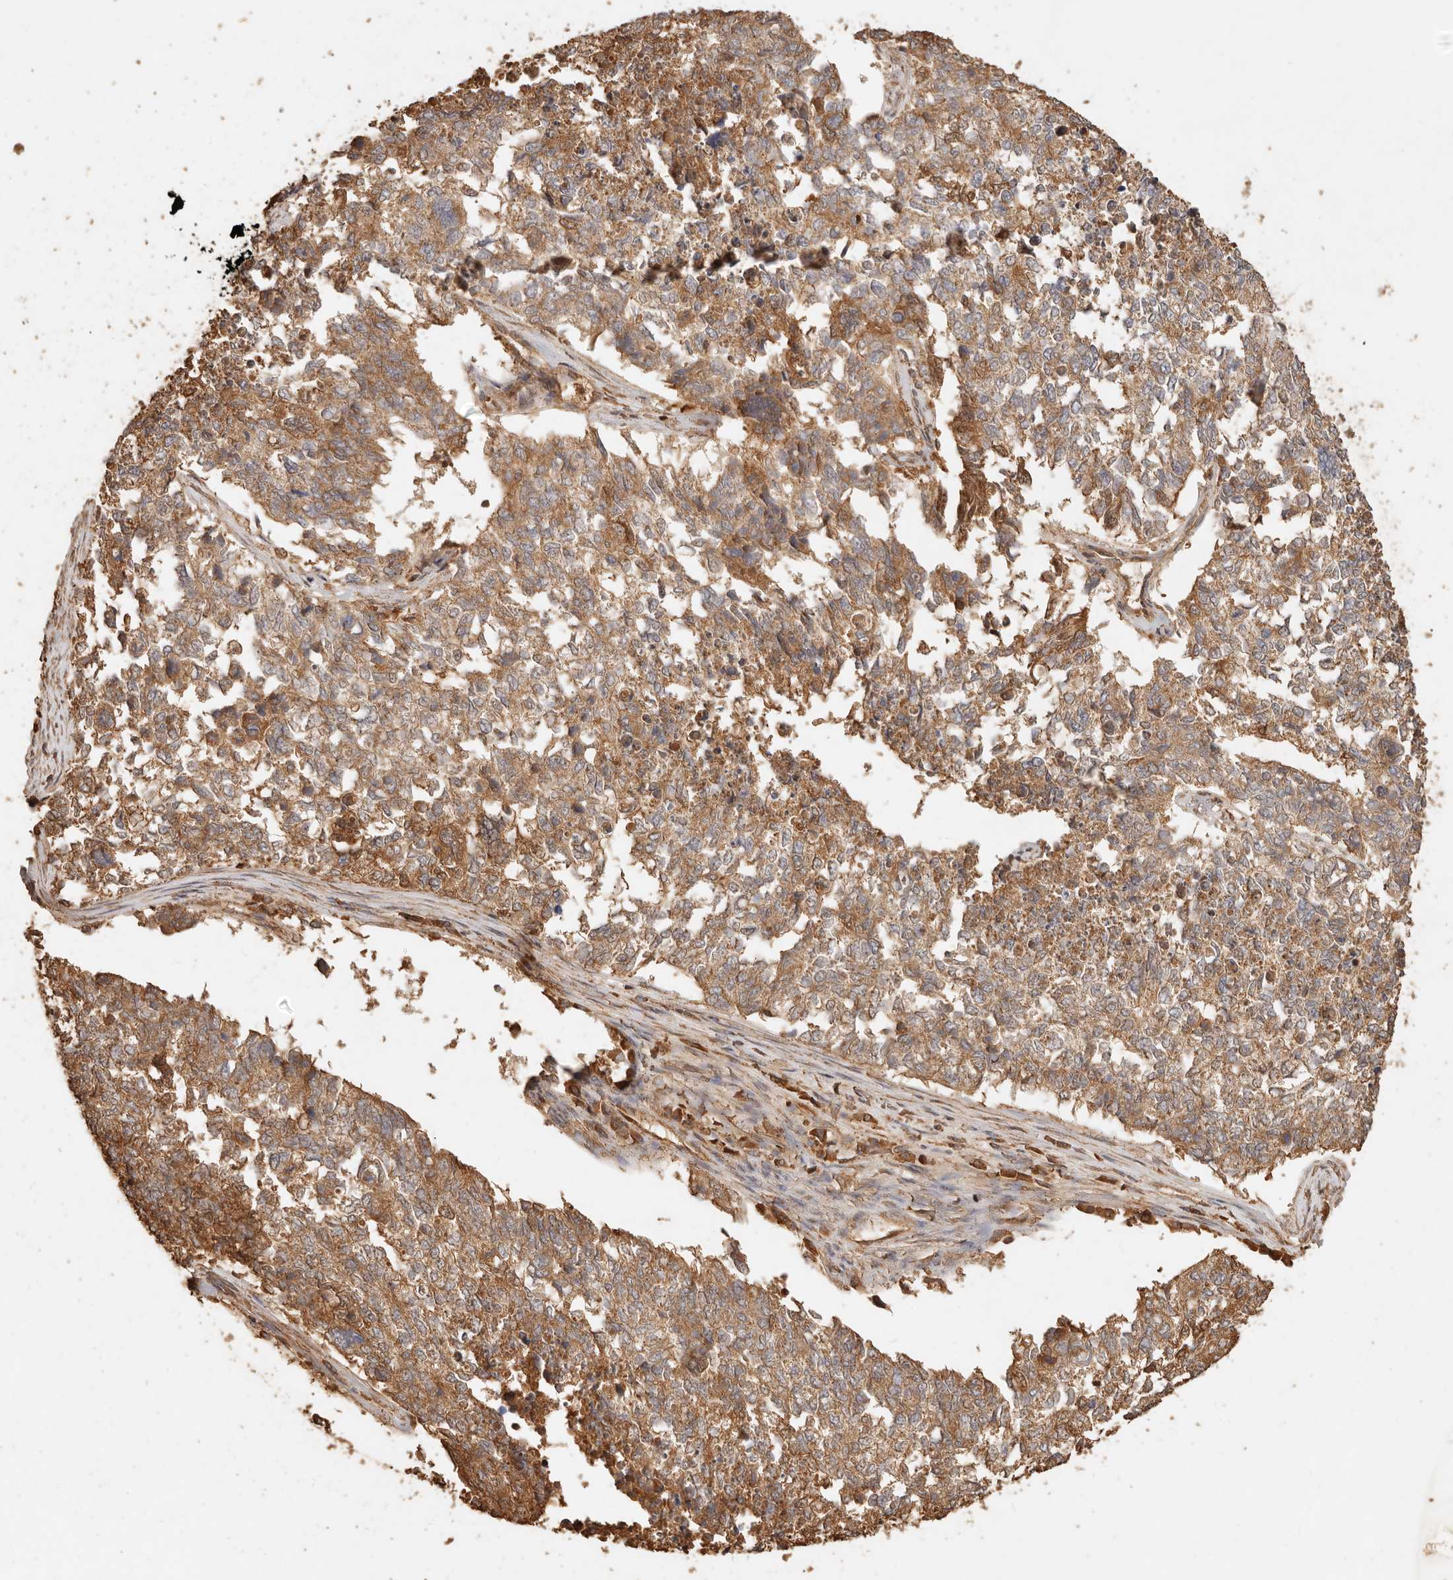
{"staining": {"intensity": "moderate", "quantity": ">75%", "location": "cytoplasmic/membranous"}, "tissue": "cervical cancer", "cell_type": "Tumor cells", "image_type": "cancer", "snomed": [{"axis": "morphology", "description": "Squamous cell carcinoma, NOS"}, {"axis": "topography", "description": "Cervix"}], "caption": "Human cervical squamous cell carcinoma stained with a brown dye displays moderate cytoplasmic/membranous positive expression in about >75% of tumor cells.", "gene": "FAM180B", "patient": {"sex": "female", "age": 63}}